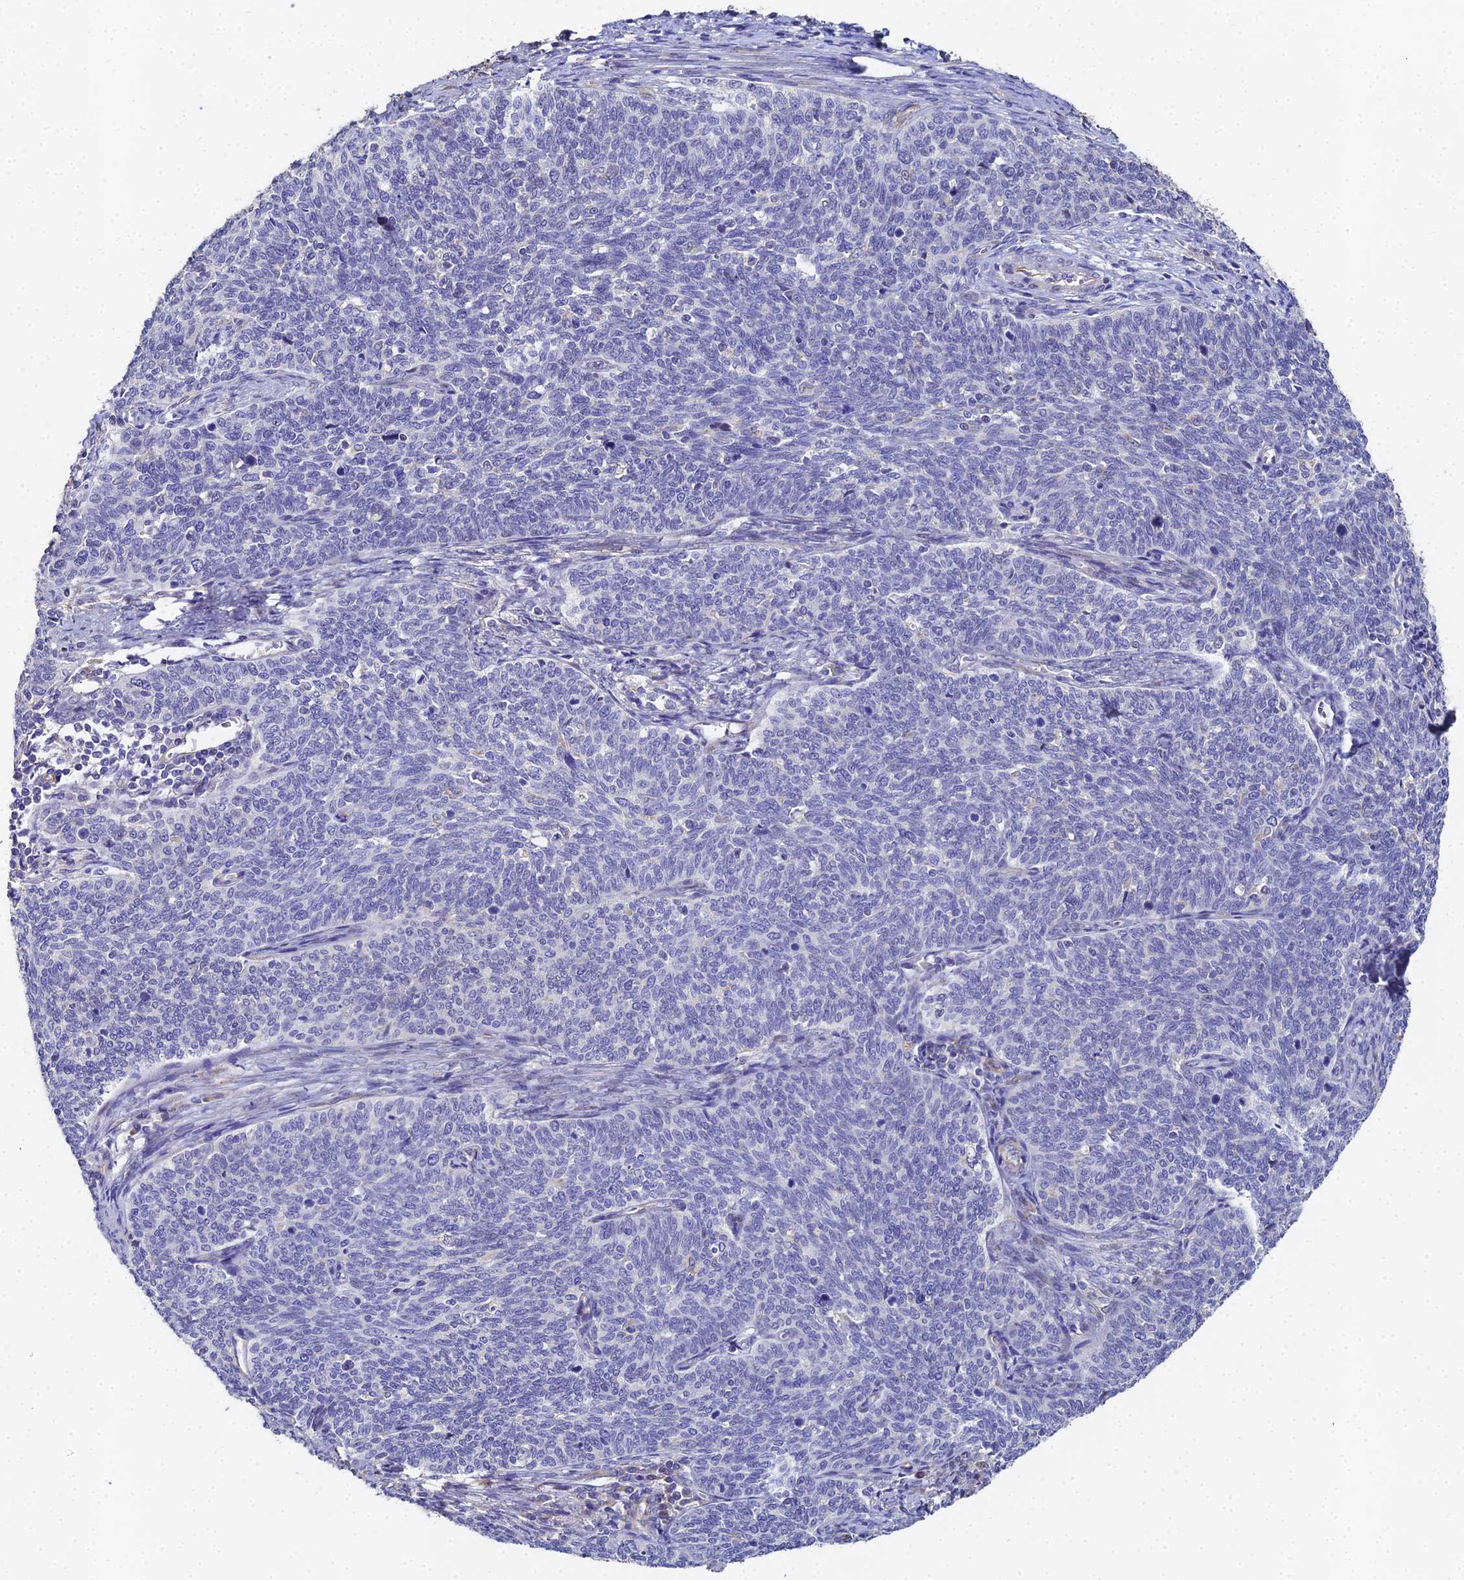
{"staining": {"intensity": "negative", "quantity": "none", "location": "none"}, "tissue": "cervical cancer", "cell_type": "Tumor cells", "image_type": "cancer", "snomed": [{"axis": "morphology", "description": "Squamous cell carcinoma, NOS"}, {"axis": "topography", "description": "Cervix"}], "caption": "High power microscopy image of an immunohistochemistry (IHC) photomicrograph of squamous cell carcinoma (cervical), revealing no significant positivity in tumor cells.", "gene": "ENSG00000268674", "patient": {"sex": "female", "age": 39}}